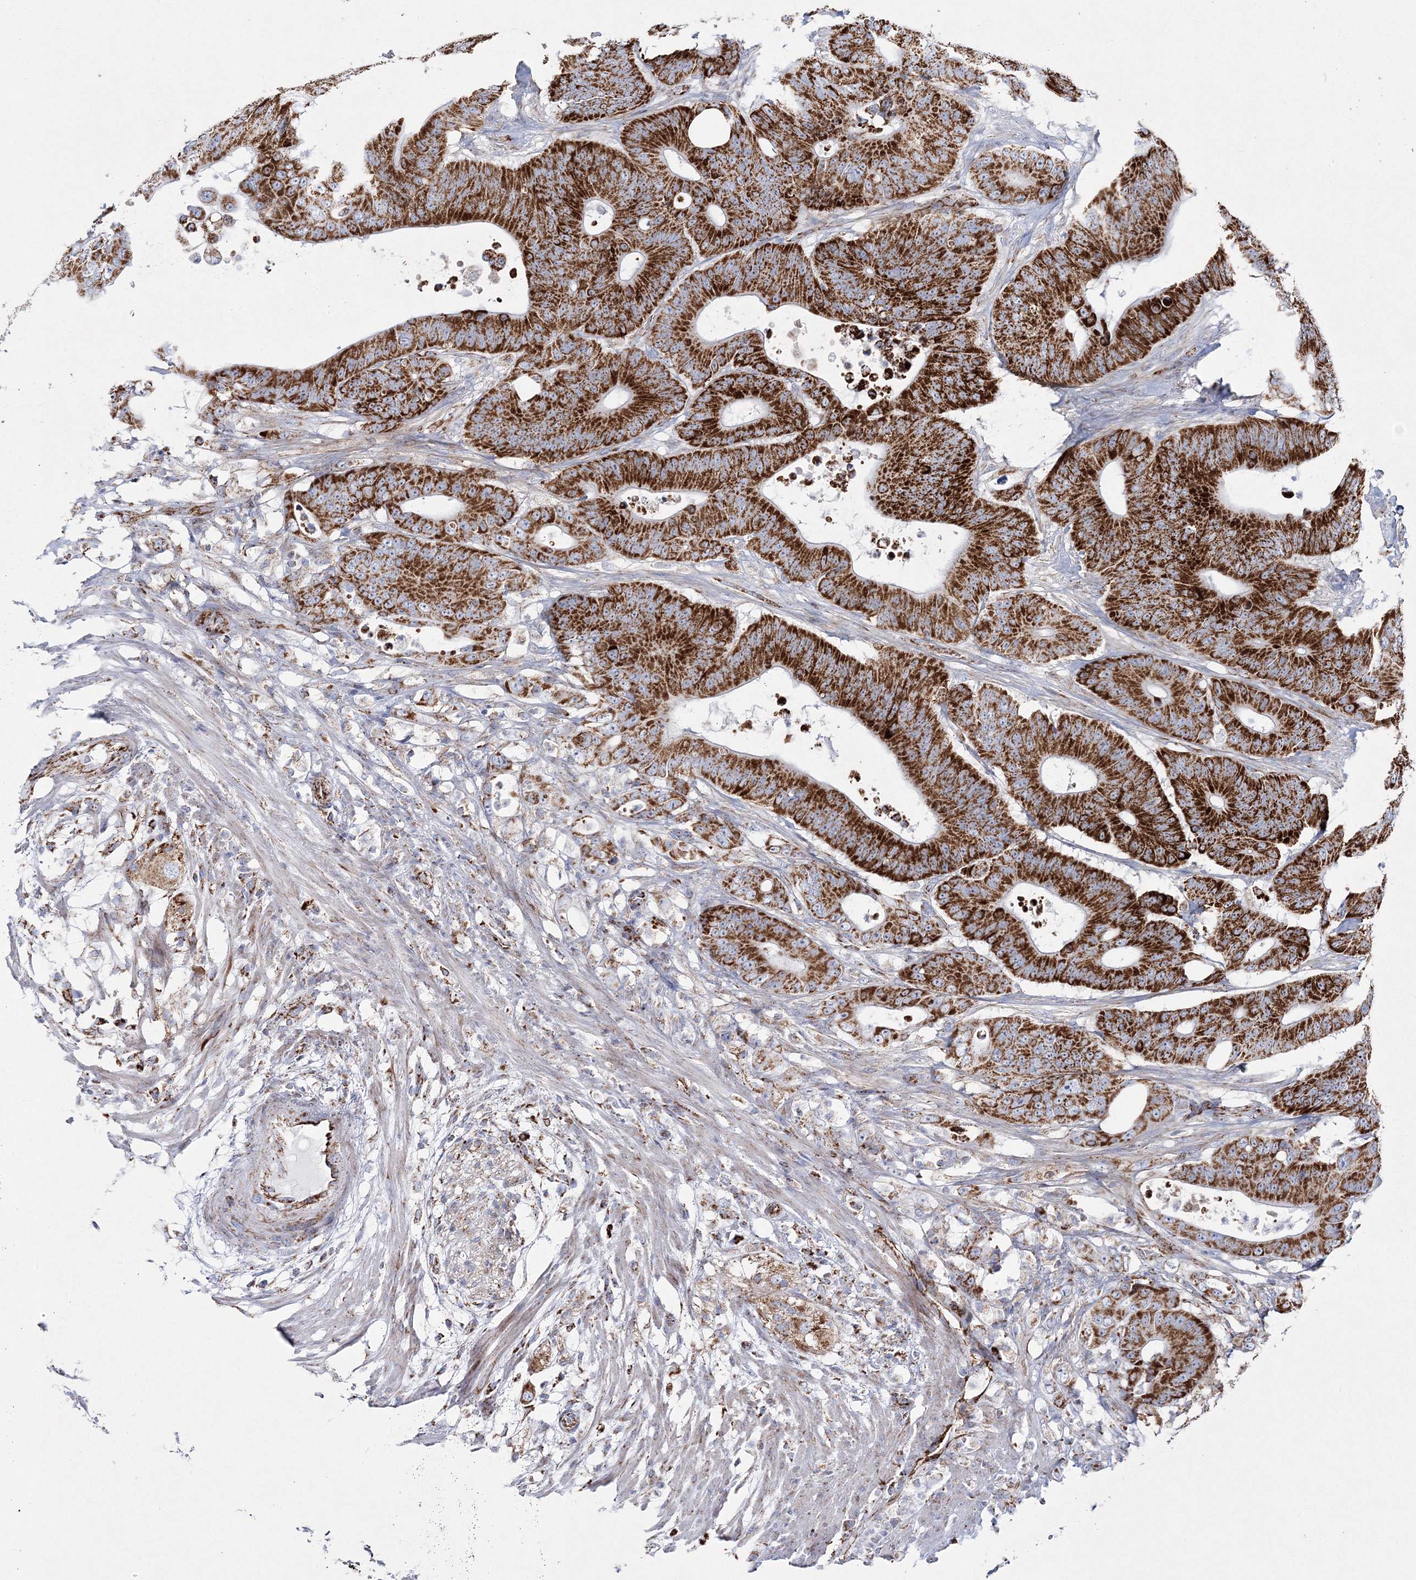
{"staining": {"intensity": "strong", "quantity": ">75%", "location": "cytoplasmic/membranous"}, "tissue": "colorectal cancer", "cell_type": "Tumor cells", "image_type": "cancer", "snomed": [{"axis": "morphology", "description": "Adenocarcinoma, NOS"}, {"axis": "topography", "description": "Colon"}], "caption": "An IHC photomicrograph of neoplastic tissue is shown. Protein staining in brown shows strong cytoplasmic/membranous positivity in colorectal cancer within tumor cells. Ihc stains the protein of interest in brown and the nuclei are stained blue.", "gene": "HIBCH", "patient": {"sex": "male", "age": 83}}